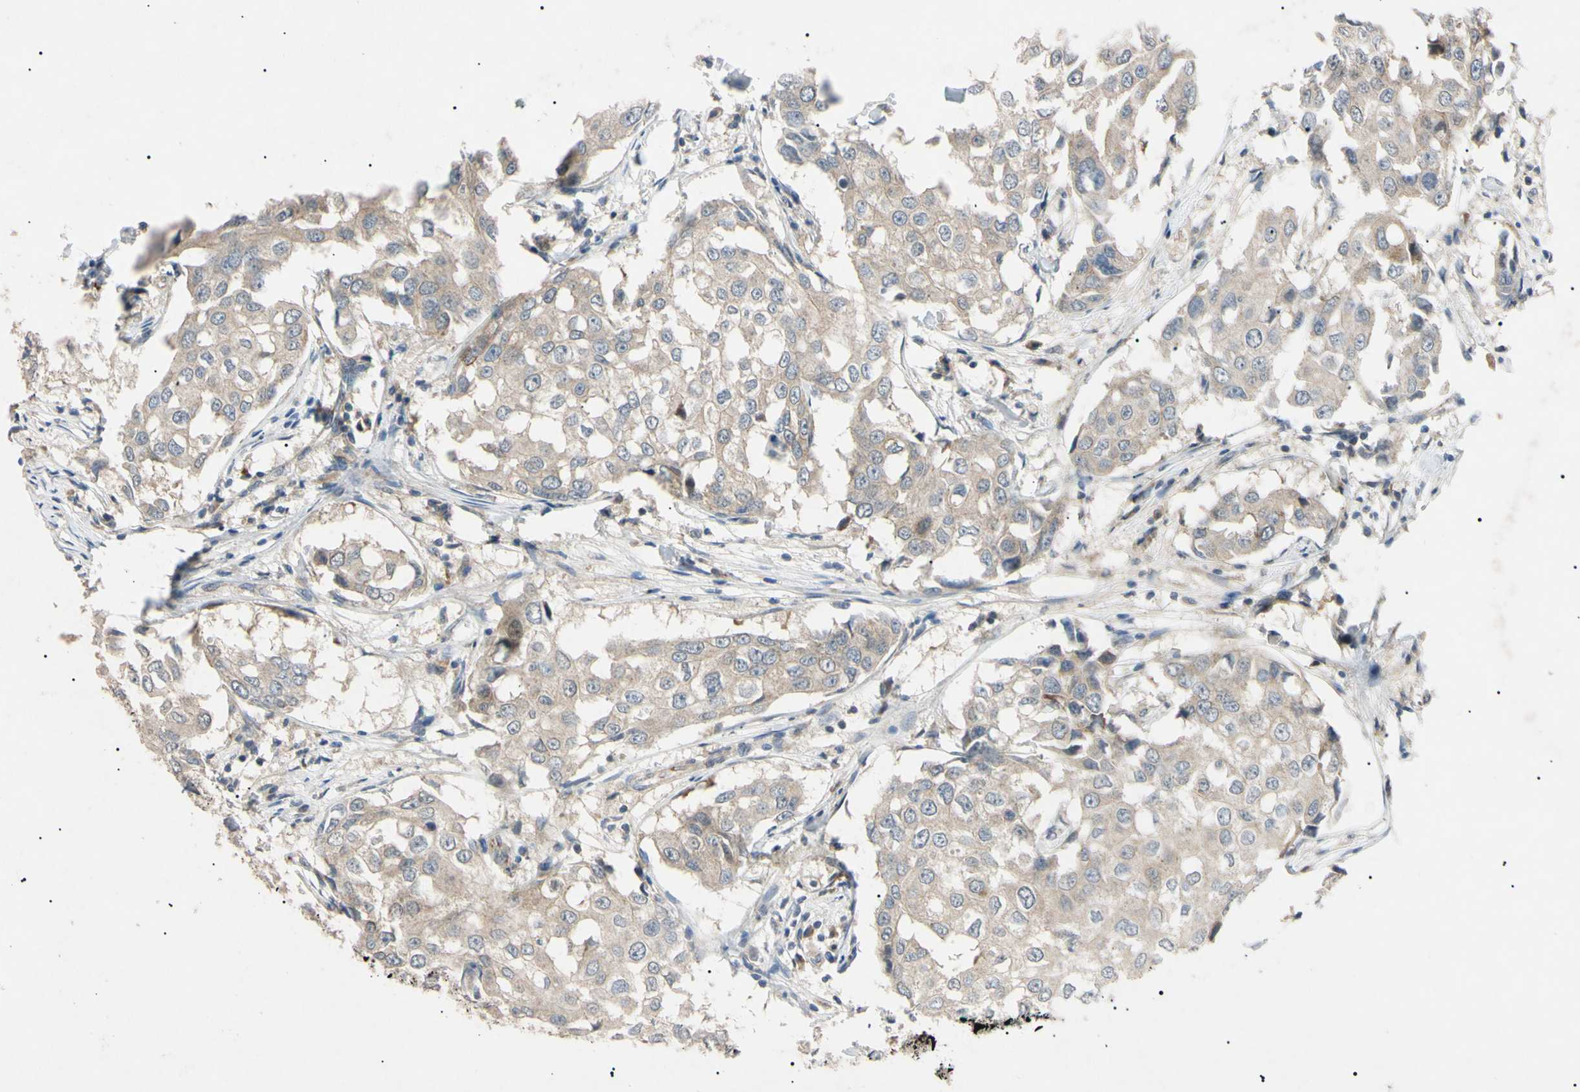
{"staining": {"intensity": "weak", "quantity": ">75%", "location": "cytoplasmic/membranous"}, "tissue": "breast cancer", "cell_type": "Tumor cells", "image_type": "cancer", "snomed": [{"axis": "morphology", "description": "Duct carcinoma"}, {"axis": "topography", "description": "Breast"}], "caption": "Tumor cells show low levels of weak cytoplasmic/membranous staining in about >75% of cells in human breast cancer.", "gene": "TUBB4A", "patient": {"sex": "female", "age": 27}}